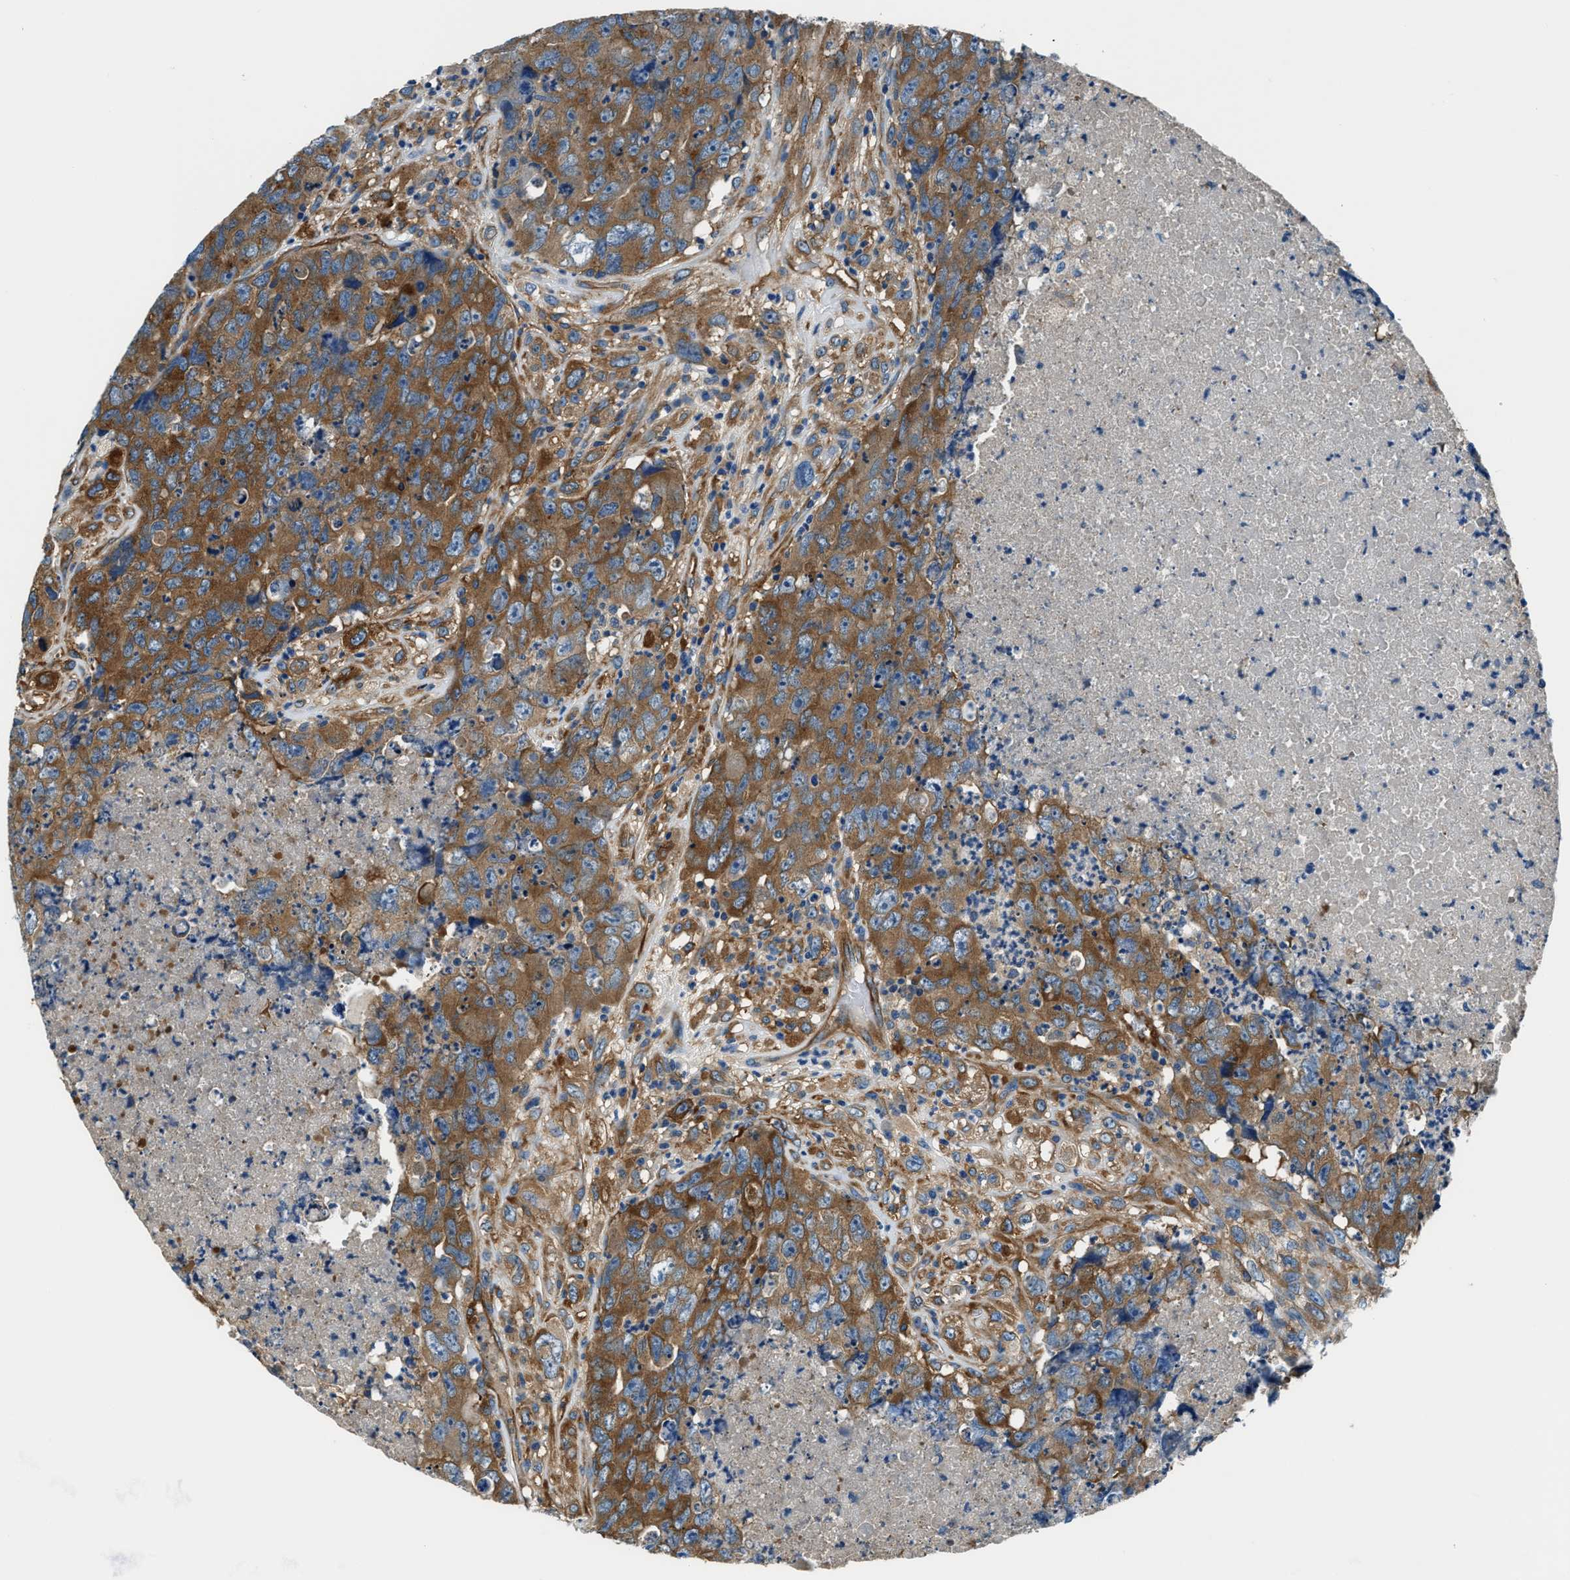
{"staining": {"intensity": "moderate", "quantity": ">75%", "location": "cytoplasmic/membranous"}, "tissue": "testis cancer", "cell_type": "Tumor cells", "image_type": "cancer", "snomed": [{"axis": "morphology", "description": "Carcinoma, Embryonal, NOS"}, {"axis": "topography", "description": "Testis"}], "caption": "An image of human testis cancer stained for a protein displays moderate cytoplasmic/membranous brown staining in tumor cells.", "gene": "EEA1", "patient": {"sex": "male", "age": 32}}